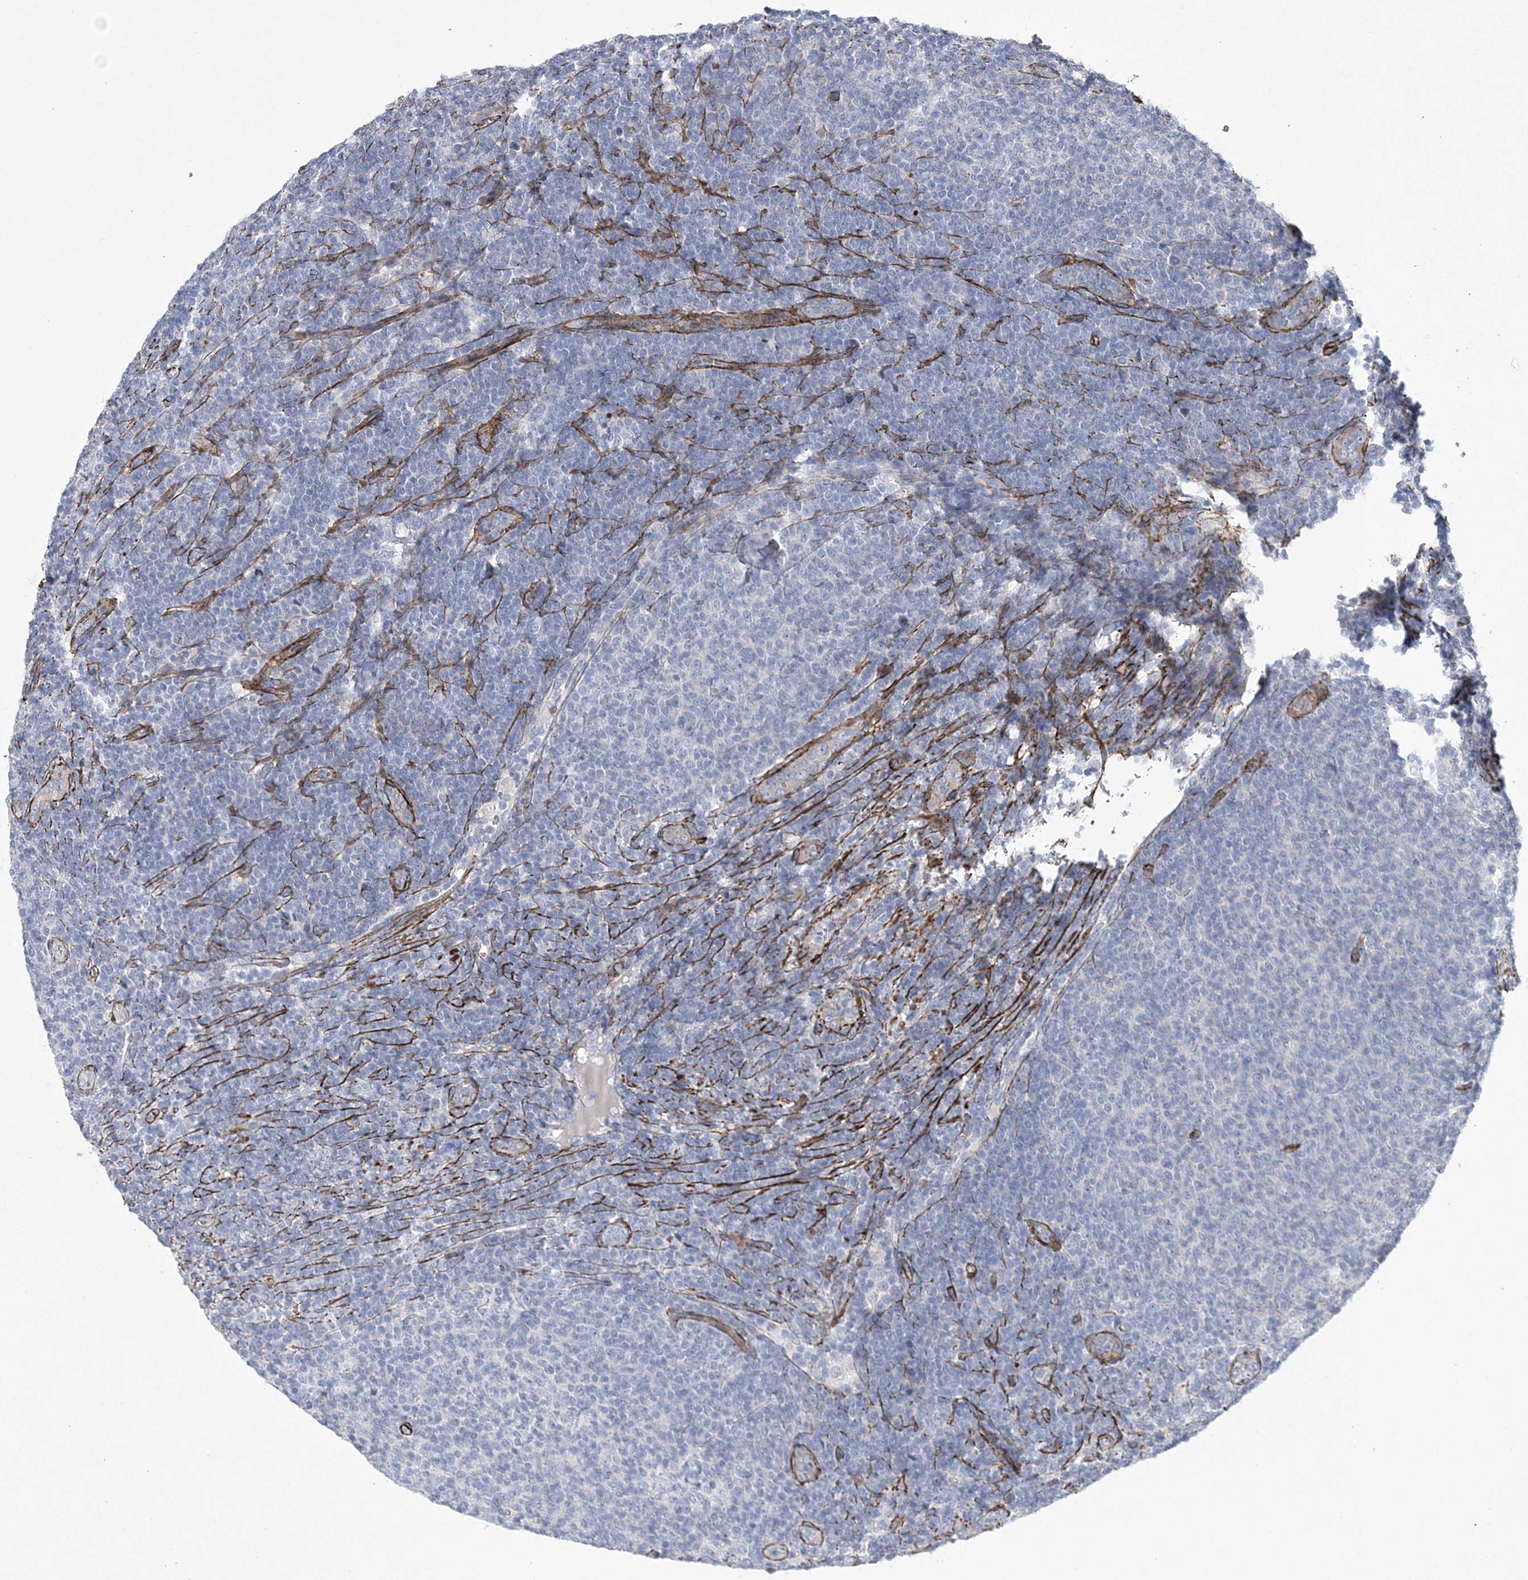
{"staining": {"intensity": "negative", "quantity": "none", "location": "none"}, "tissue": "lymphoma", "cell_type": "Tumor cells", "image_type": "cancer", "snomed": [{"axis": "morphology", "description": "Malignant lymphoma, non-Hodgkin's type, Low grade"}, {"axis": "topography", "description": "Lymph node"}], "caption": "DAB (3,3'-diaminobenzidine) immunohistochemical staining of human lymphoma displays no significant positivity in tumor cells. The staining was performed using DAB (3,3'-diaminobenzidine) to visualize the protein expression in brown, while the nuclei were stained in blue with hematoxylin (Magnification: 20x).", "gene": "ARSJ", "patient": {"sex": "male", "age": 66}}